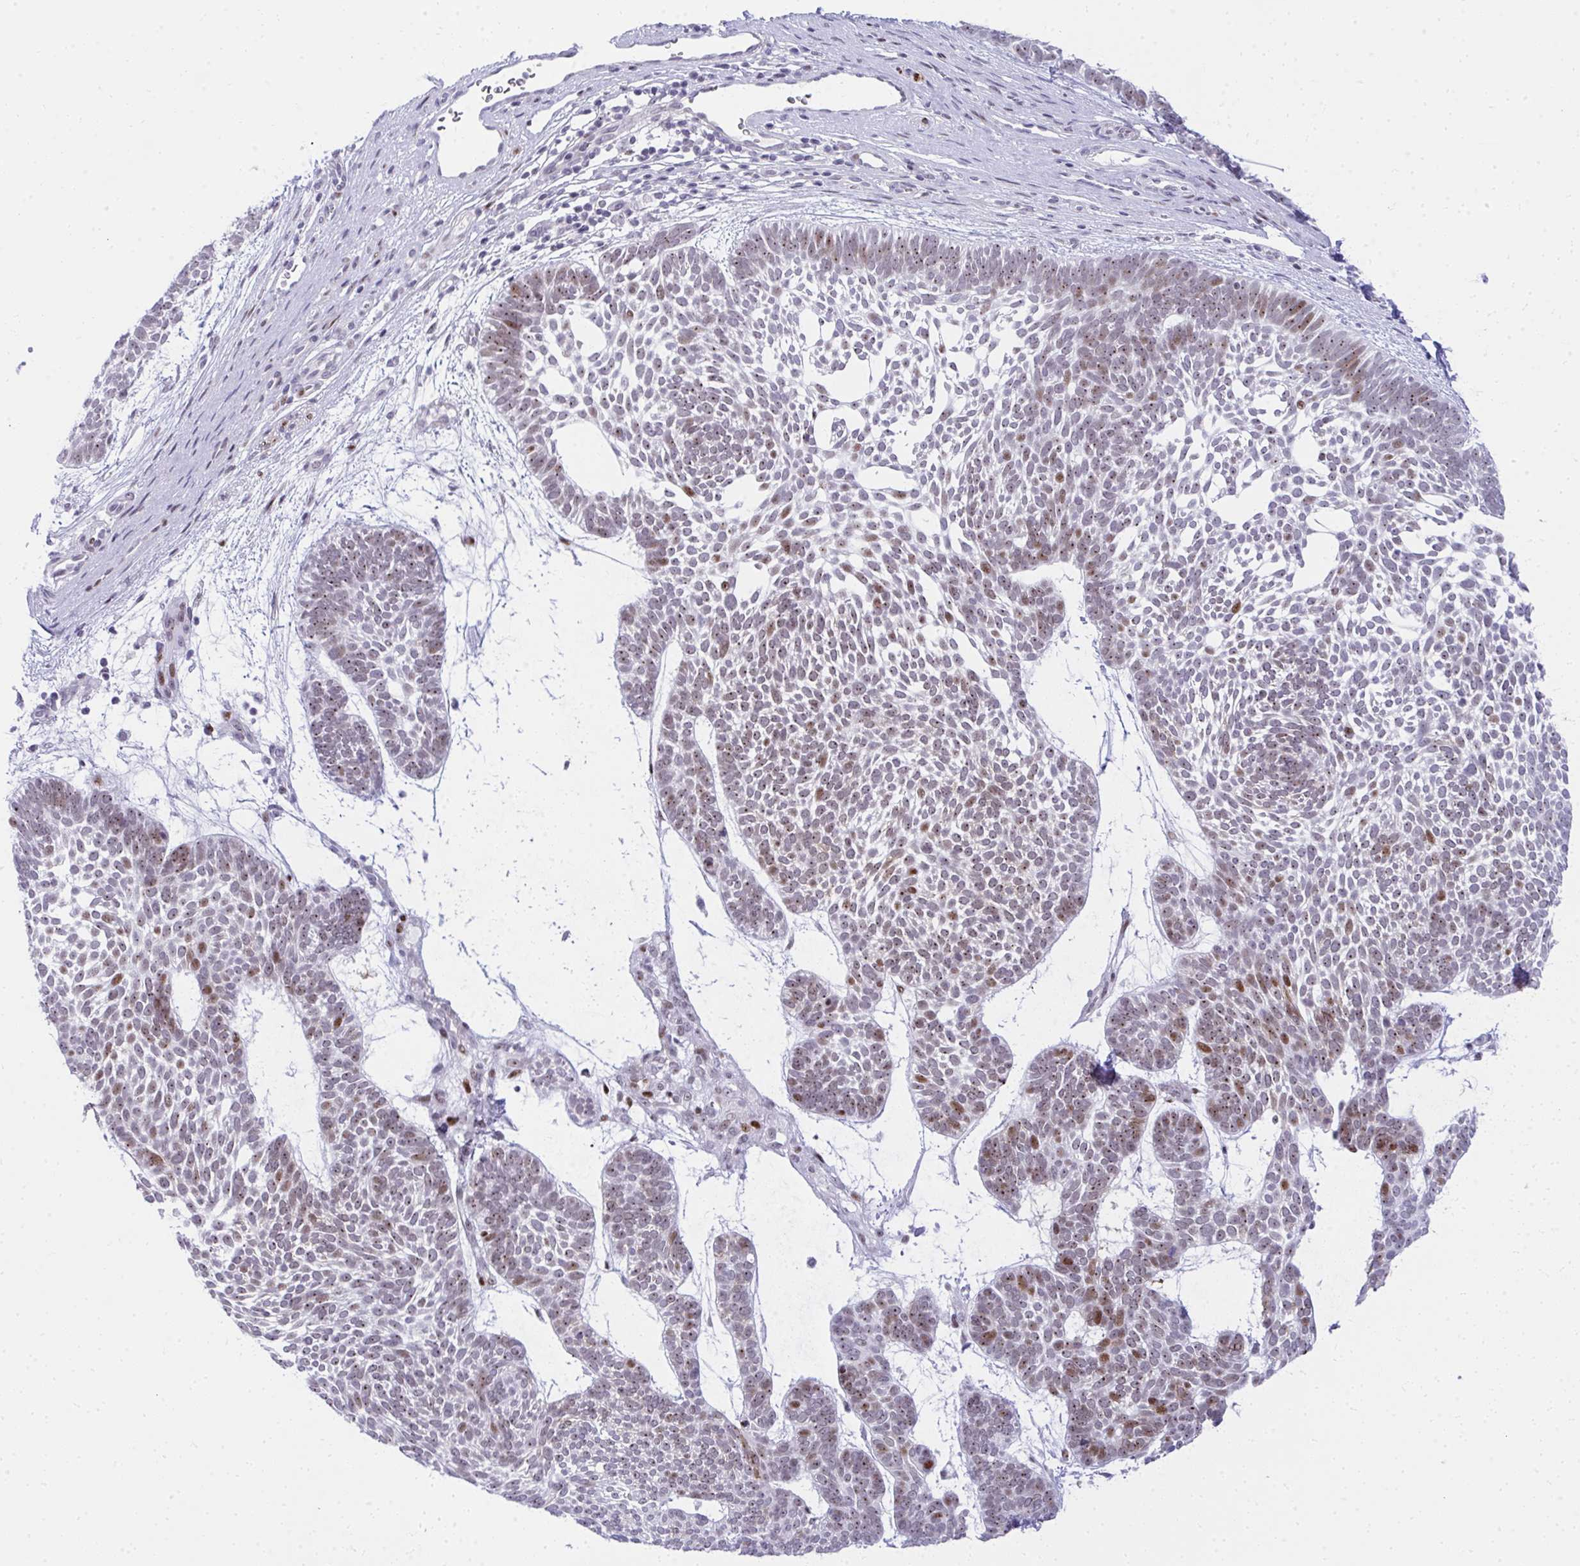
{"staining": {"intensity": "moderate", "quantity": ">75%", "location": "nuclear"}, "tissue": "skin cancer", "cell_type": "Tumor cells", "image_type": "cancer", "snomed": [{"axis": "morphology", "description": "Basal cell carcinoma"}, {"axis": "topography", "description": "Skin"}, {"axis": "topography", "description": "Skin of face"}], "caption": "Skin basal cell carcinoma stained with a protein marker displays moderate staining in tumor cells.", "gene": "GLDN", "patient": {"sex": "male", "age": 83}}